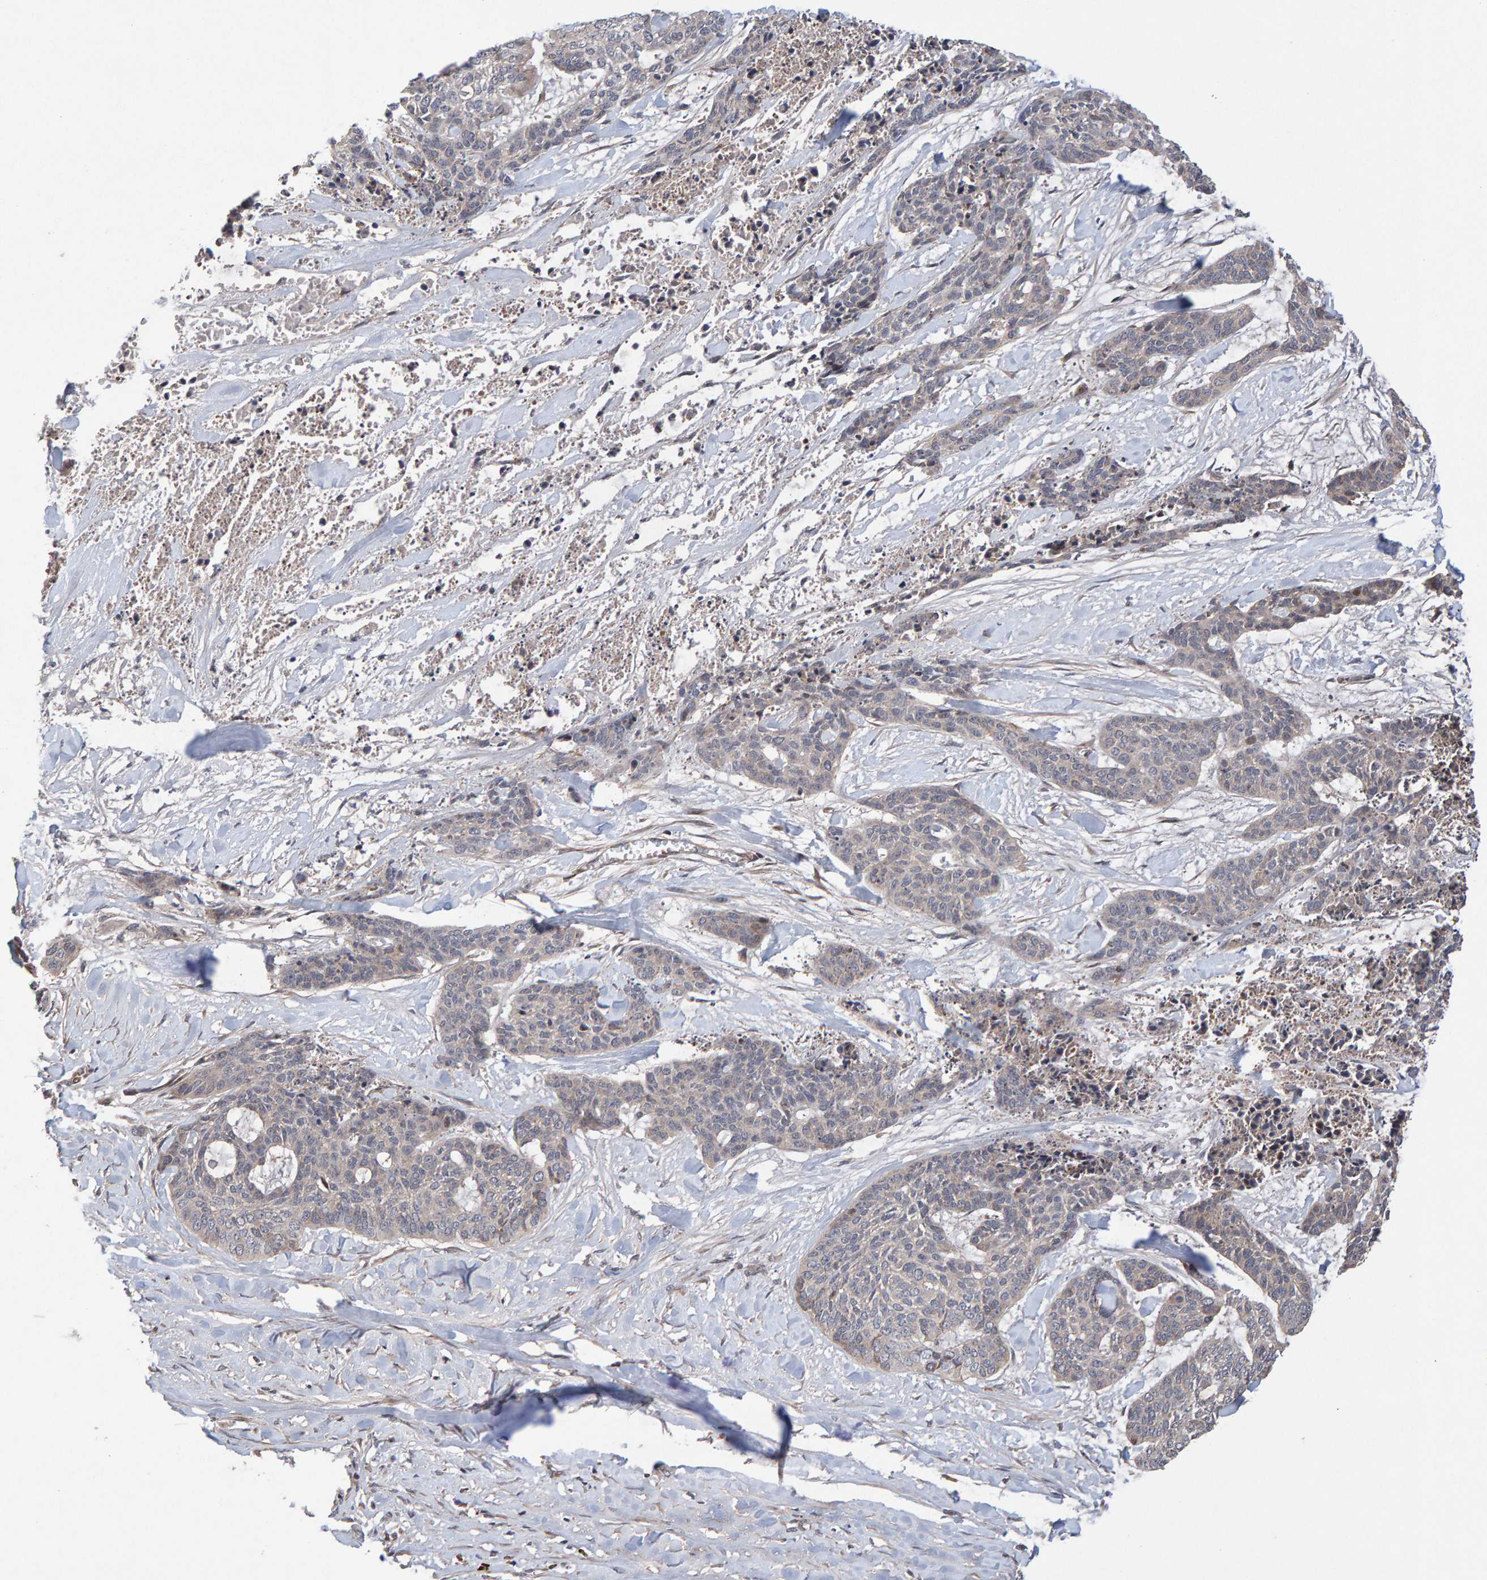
{"staining": {"intensity": "weak", "quantity": "<25%", "location": "nuclear"}, "tissue": "skin cancer", "cell_type": "Tumor cells", "image_type": "cancer", "snomed": [{"axis": "morphology", "description": "Basal cell carcinoma"}, {"axis": "topography", "description": "Skin"}], "caption": "Tumor cells show no significant protein staining in skin basal cell carcinoma.", "gene": "PECR", "patient": {"sex": "female", "age": 64}}